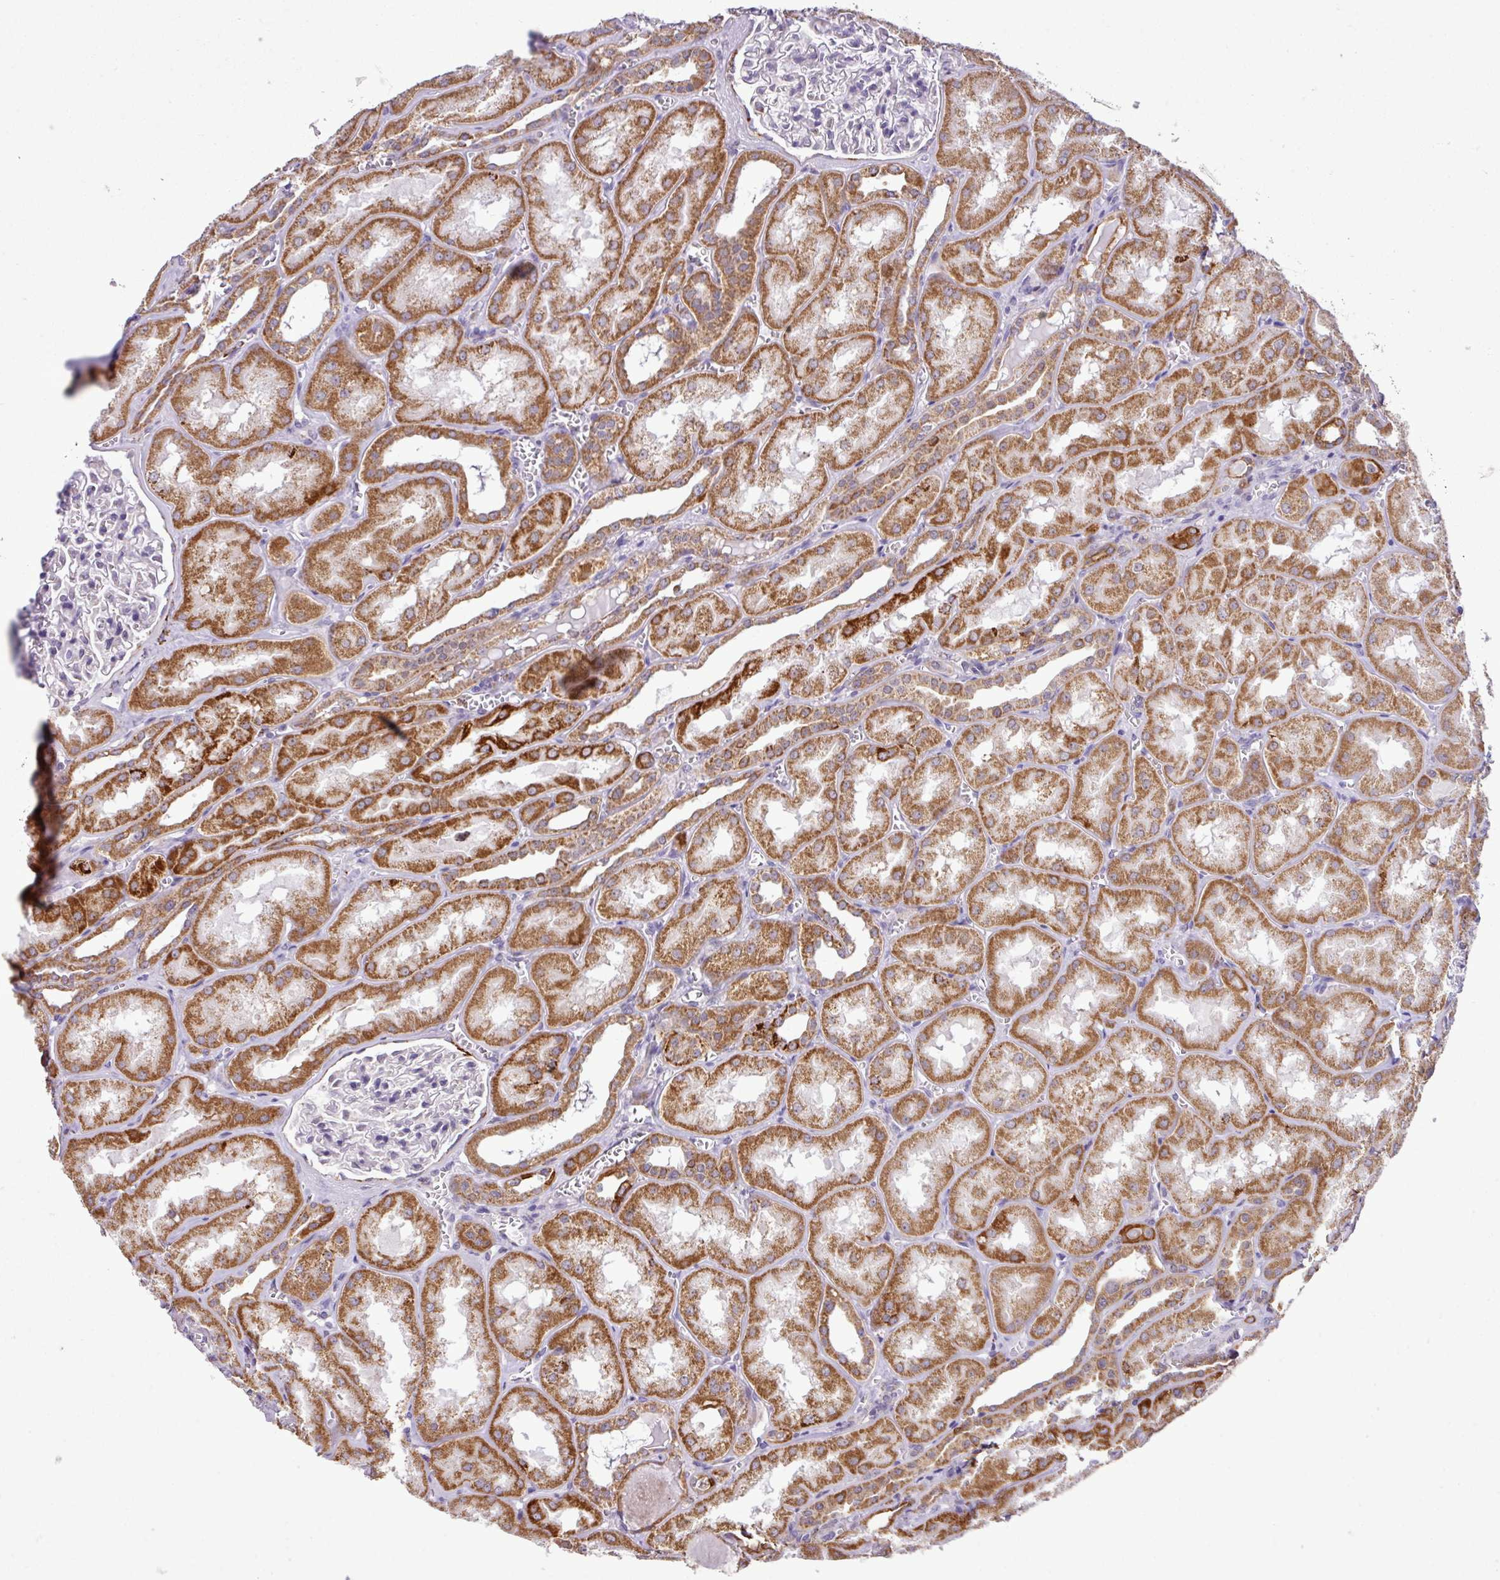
{"staining": {"intensity": "negative", "quantity": "none", "location": "none"}, "tissue": "kidney", "cell_type": "Cells in glomeruli", "image_type": "normal", "snomed": [{"axis": "morphology", "description": "Normal tissue, NOS"}, {"axis": "topography", "description": "Kidney"}], "caption": "The immunohistochemistry (IHC) image has no significant positivity in cells in glomeruli of kidney.", "gene": "SGPP1", "patient": {"sex": "male", "age": 61}}